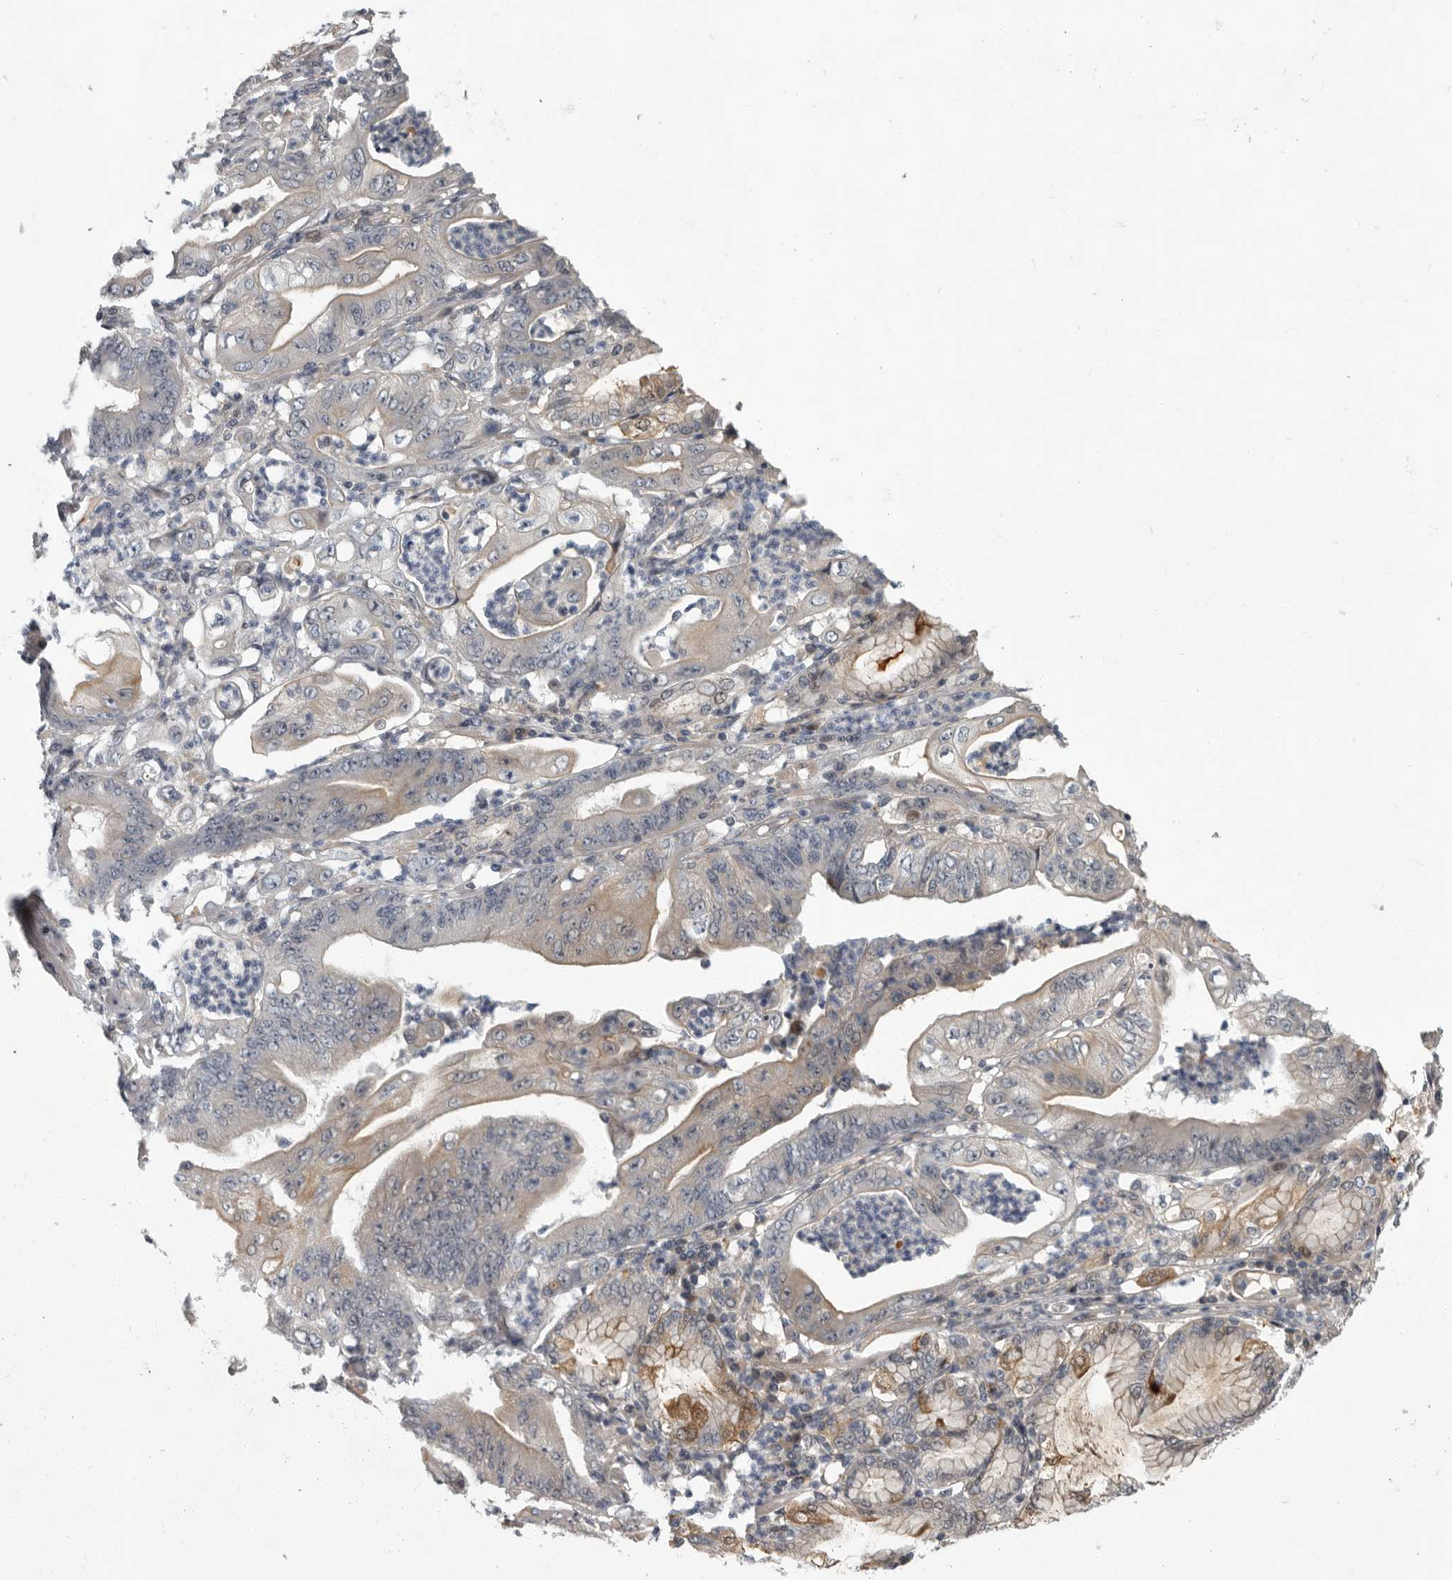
{"staining": {"intensity": "negative", "quantity": "none", "location": "none"}, "tissue": "stomach cancer", "cell_type": "Tumor cells", "image_type": "cancer", "snomed": [{"axis": "morphology", "description": "Adenocarcinoma, NOS"}, {"axis": "topography", "description": "Stomach"}], "caption": "Immunohistochemistry of human stomach cancer (adenocarcinoma) shows no staining in tumor cells.", "gene": "PDE7A", "patient": {"sex": "female", "age": 73}}